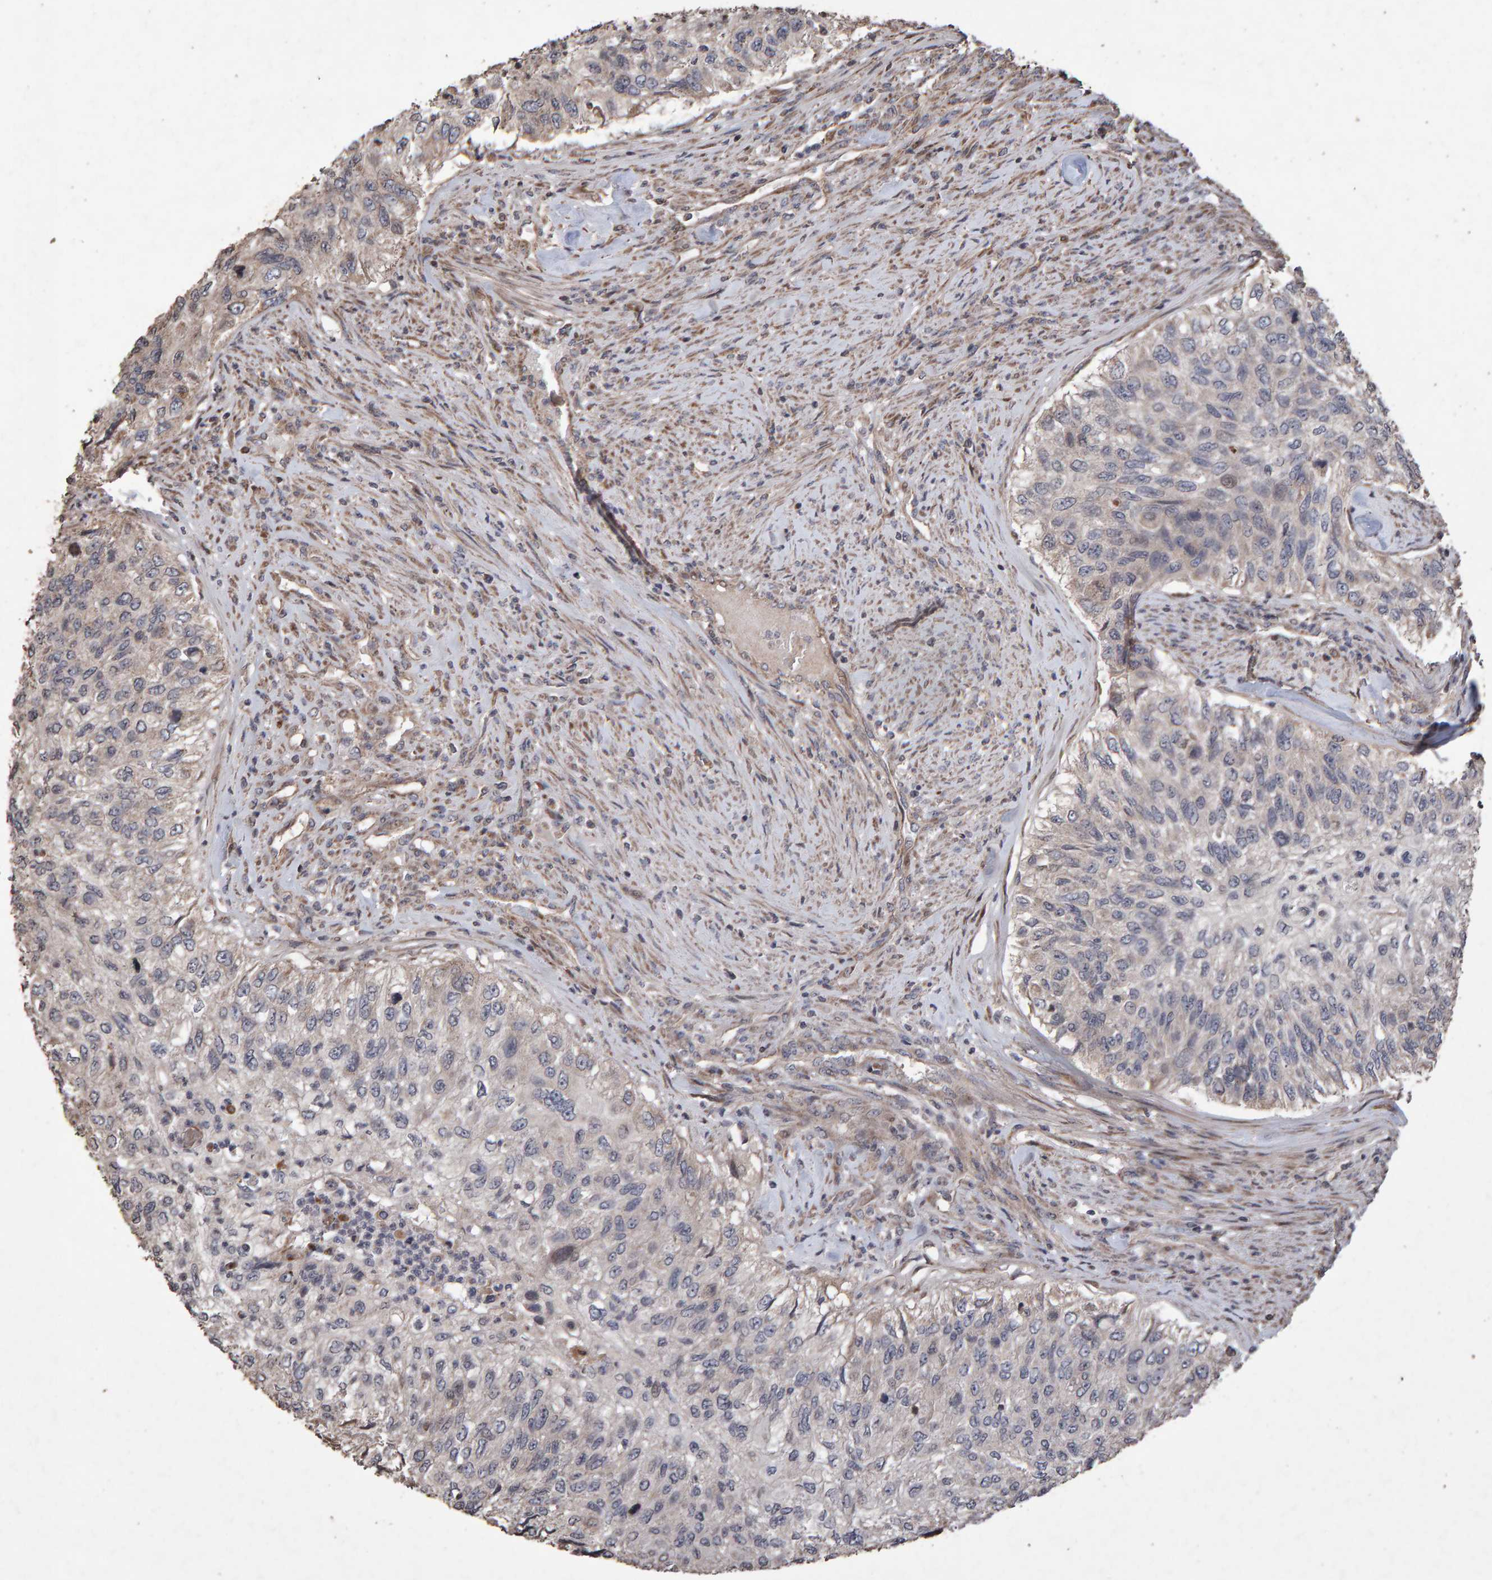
{"staining": {"intensity": "negative", "quantity": "none", "location": "none"}, "tissue": "urothelial cancer", "cell_type": "Tumor cells", "image_type": "cancer", "snomed": [{"axis": "morphology", "description": "Urothelial carcinoma, High grade"}, {"axis": "topography", "description": "Urinary bladder"}], "caption": "Immunohistochemistry (IHC) of high-grade urothelial carcinoma displays no staining in tumor cells.", "gene": "OSBP2", "patient": {"sex": "female", "age": 60}}